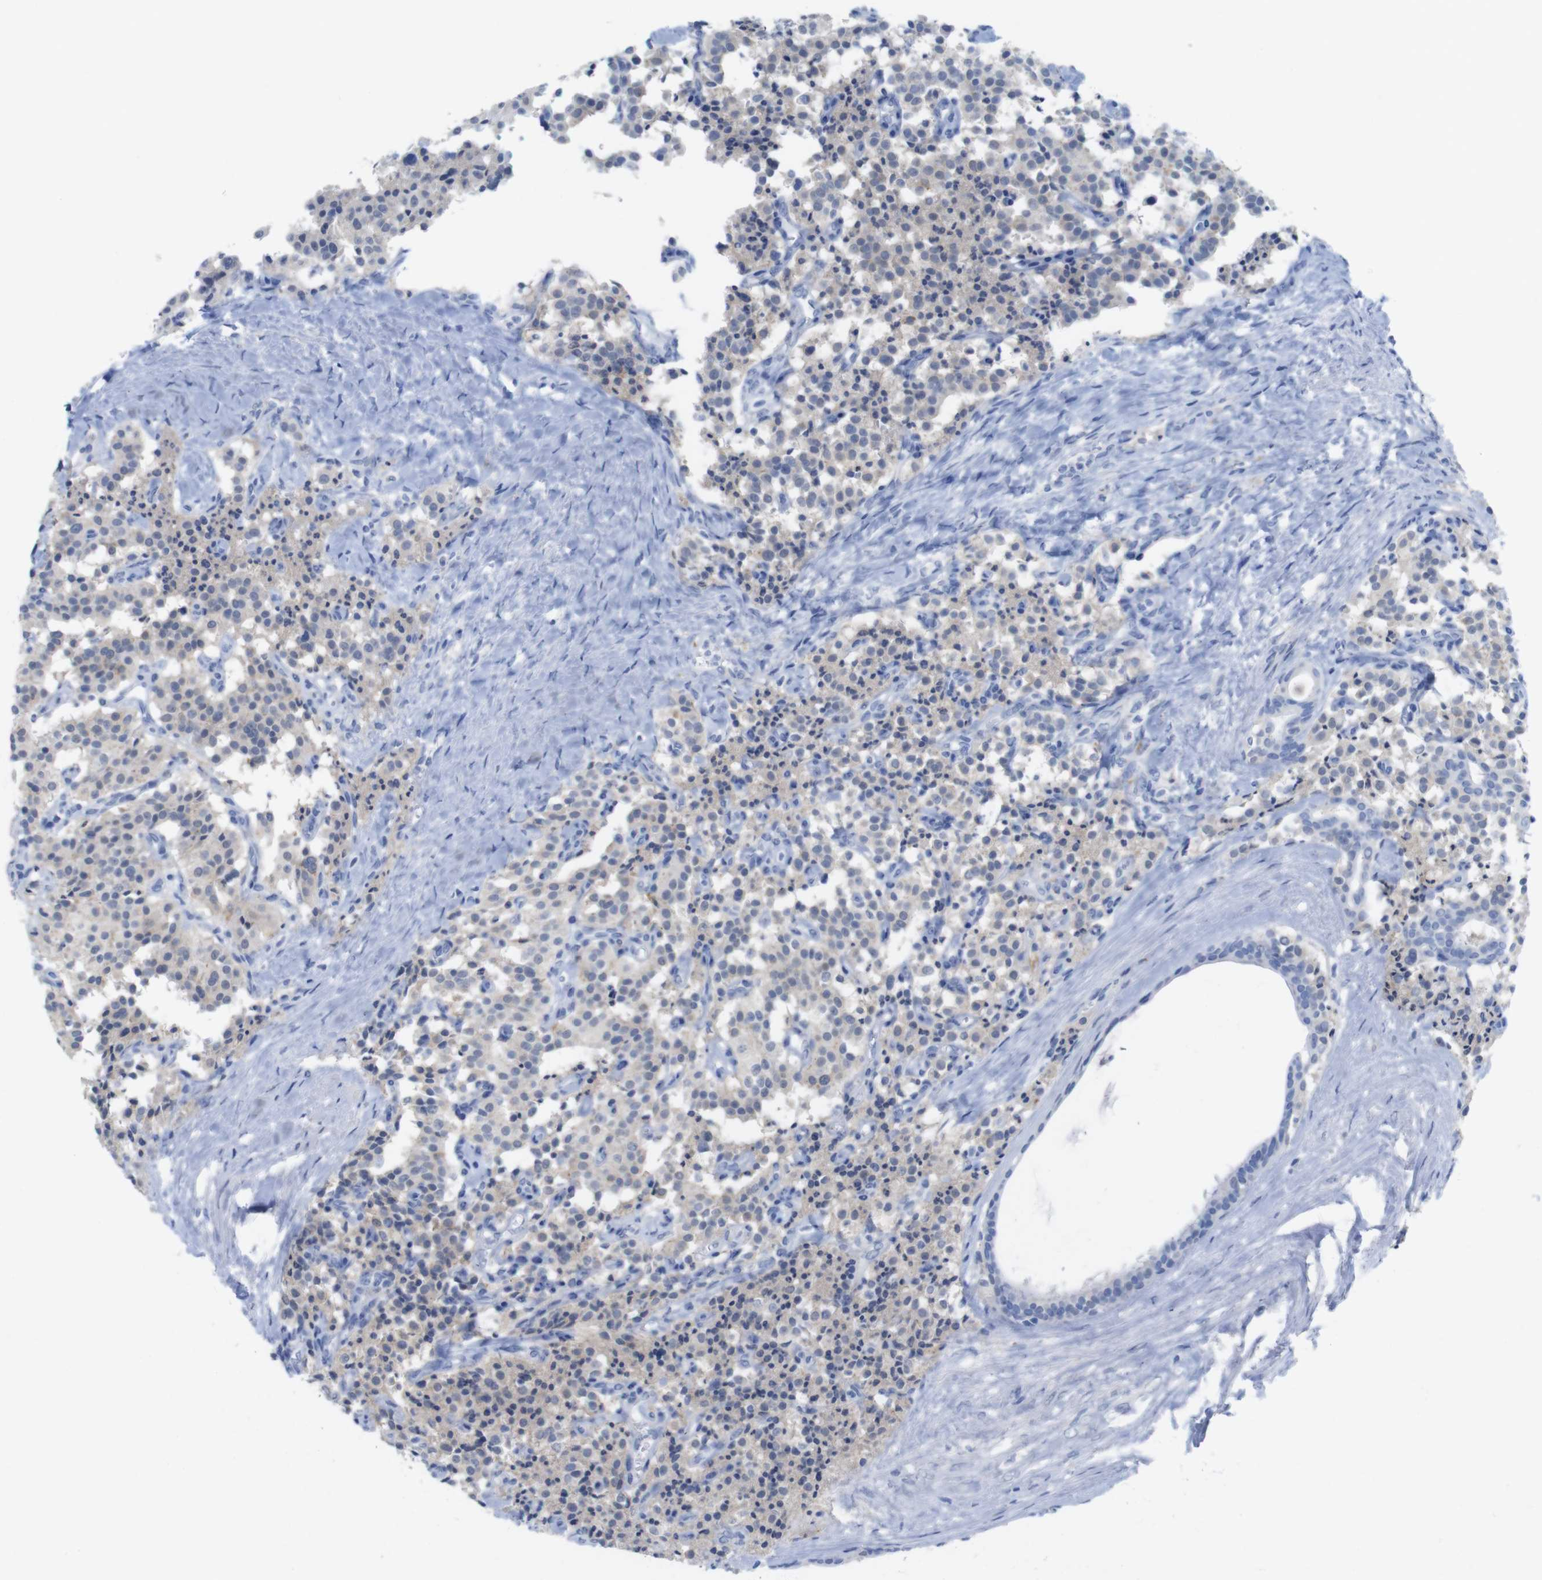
{"staining": {"intensity": "weak", "quantity": "25%-75%", "location": "cytoplasmic/membranous"}, "tissue": "carcinoid", "cell_type": "Tumor cells", "image_type": "cancer", "snomed": [{"axis": "morphology", "description": "Carcinoid, malignant, NOS"}, {"axis": "topography", "description": "Lung"}], "caption": "Immunohistochemical staining of carcinoid (malignant) reveals low levels of weak cytoplasmic/membranous staining in about 25%-75% of tumor cells.", "gene": "PNMA1", "patient": {"sex": "male", "age": 30}}